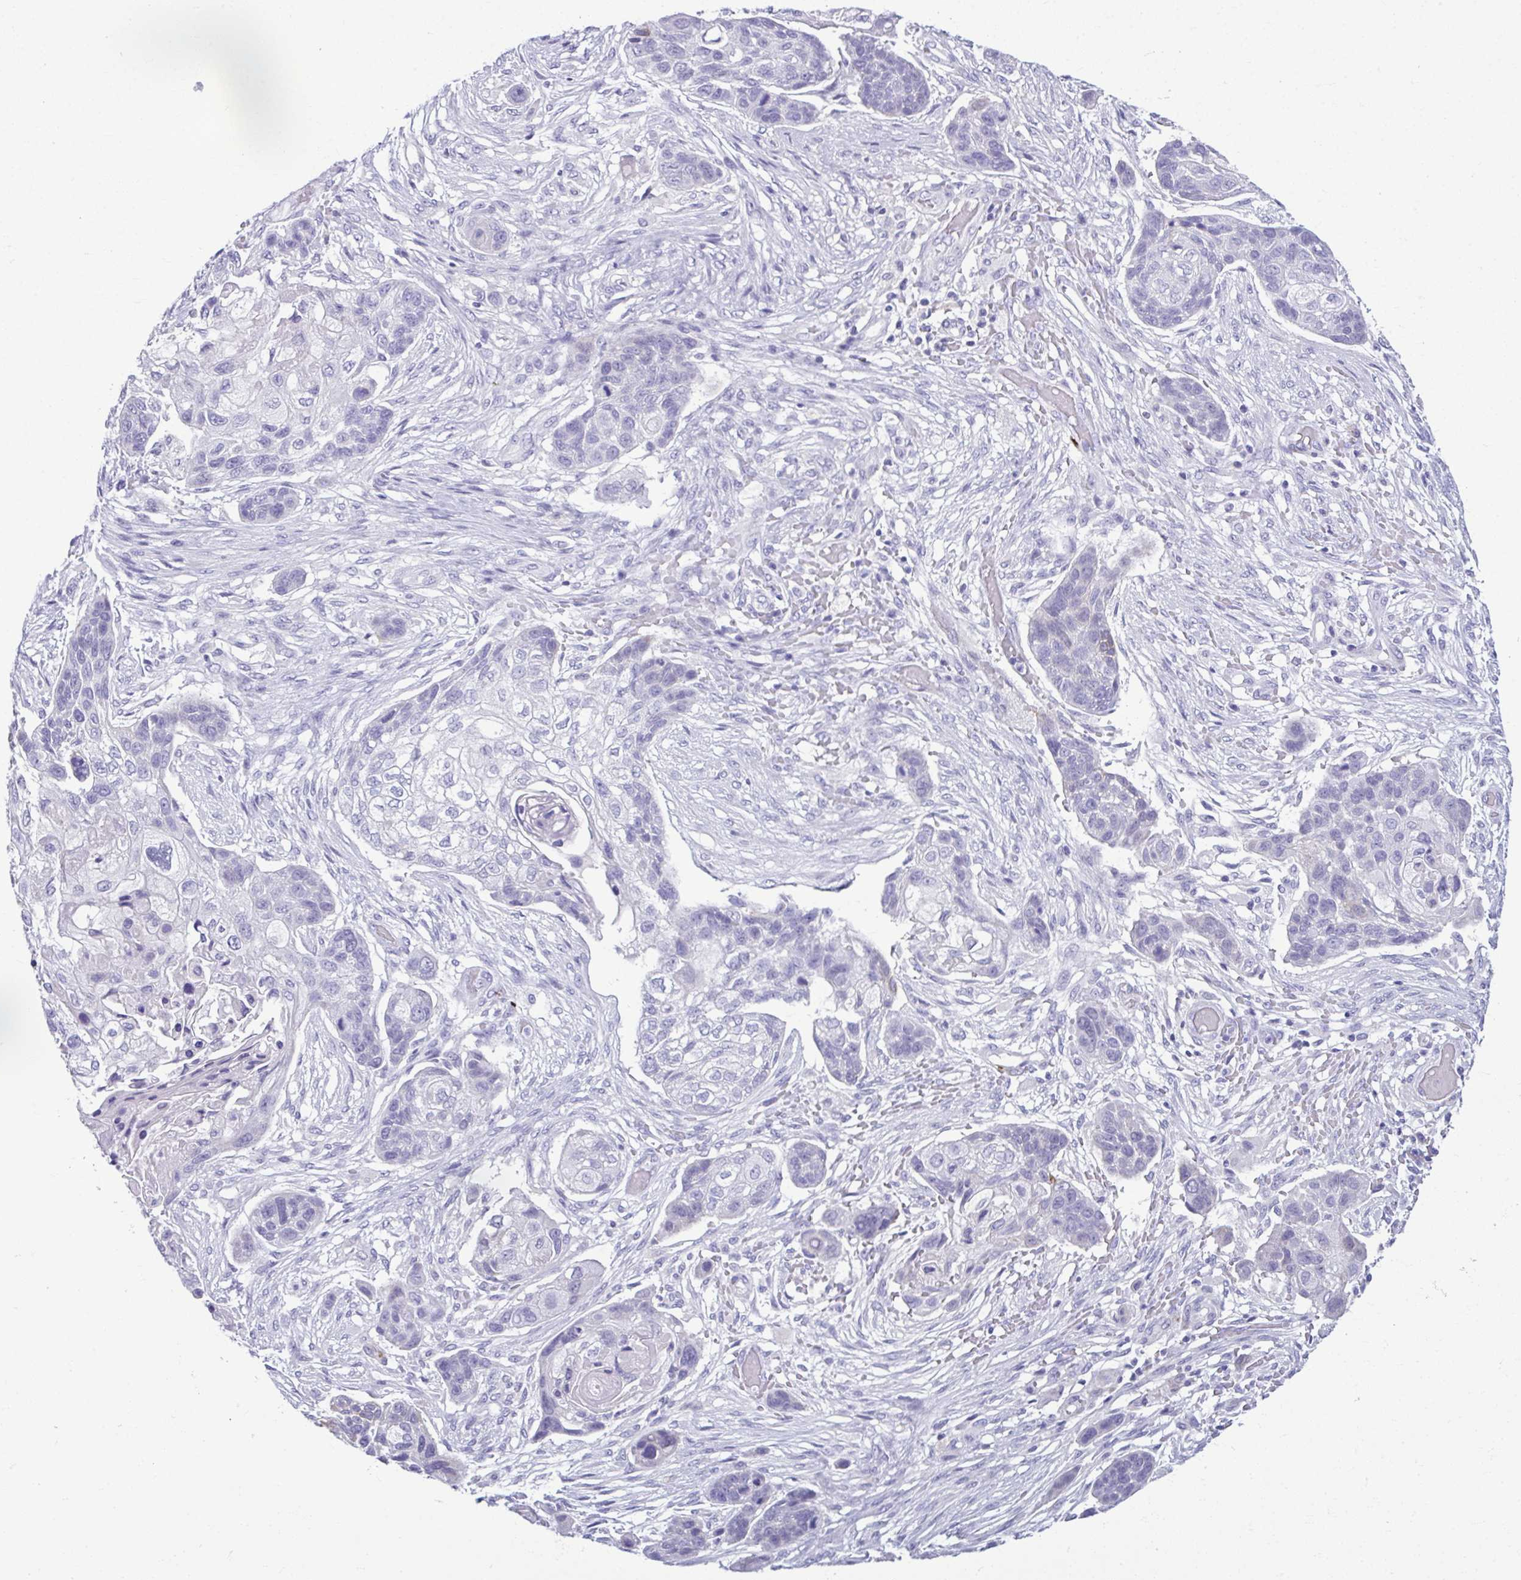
{"staining": {"intensity": "negative", "quantity": "none", "location": "none"}, "tissue": "lung cancer", "cell_type": "Tumor cells", "image_type": "cancer", "snomed": [{"axis": "morphology", "description": "Squamous cell carcinoma, NOS"}, {"axis": "topography", "description": "Lung"}], "caption": "IHC micrograph of human lung cancer (squamous cell carcinoma) stained for a protein (brown), which reveals no expression in tumor cells.", "gene": "SERPINI1", "patient": {"sex": "male", "age": 69}}